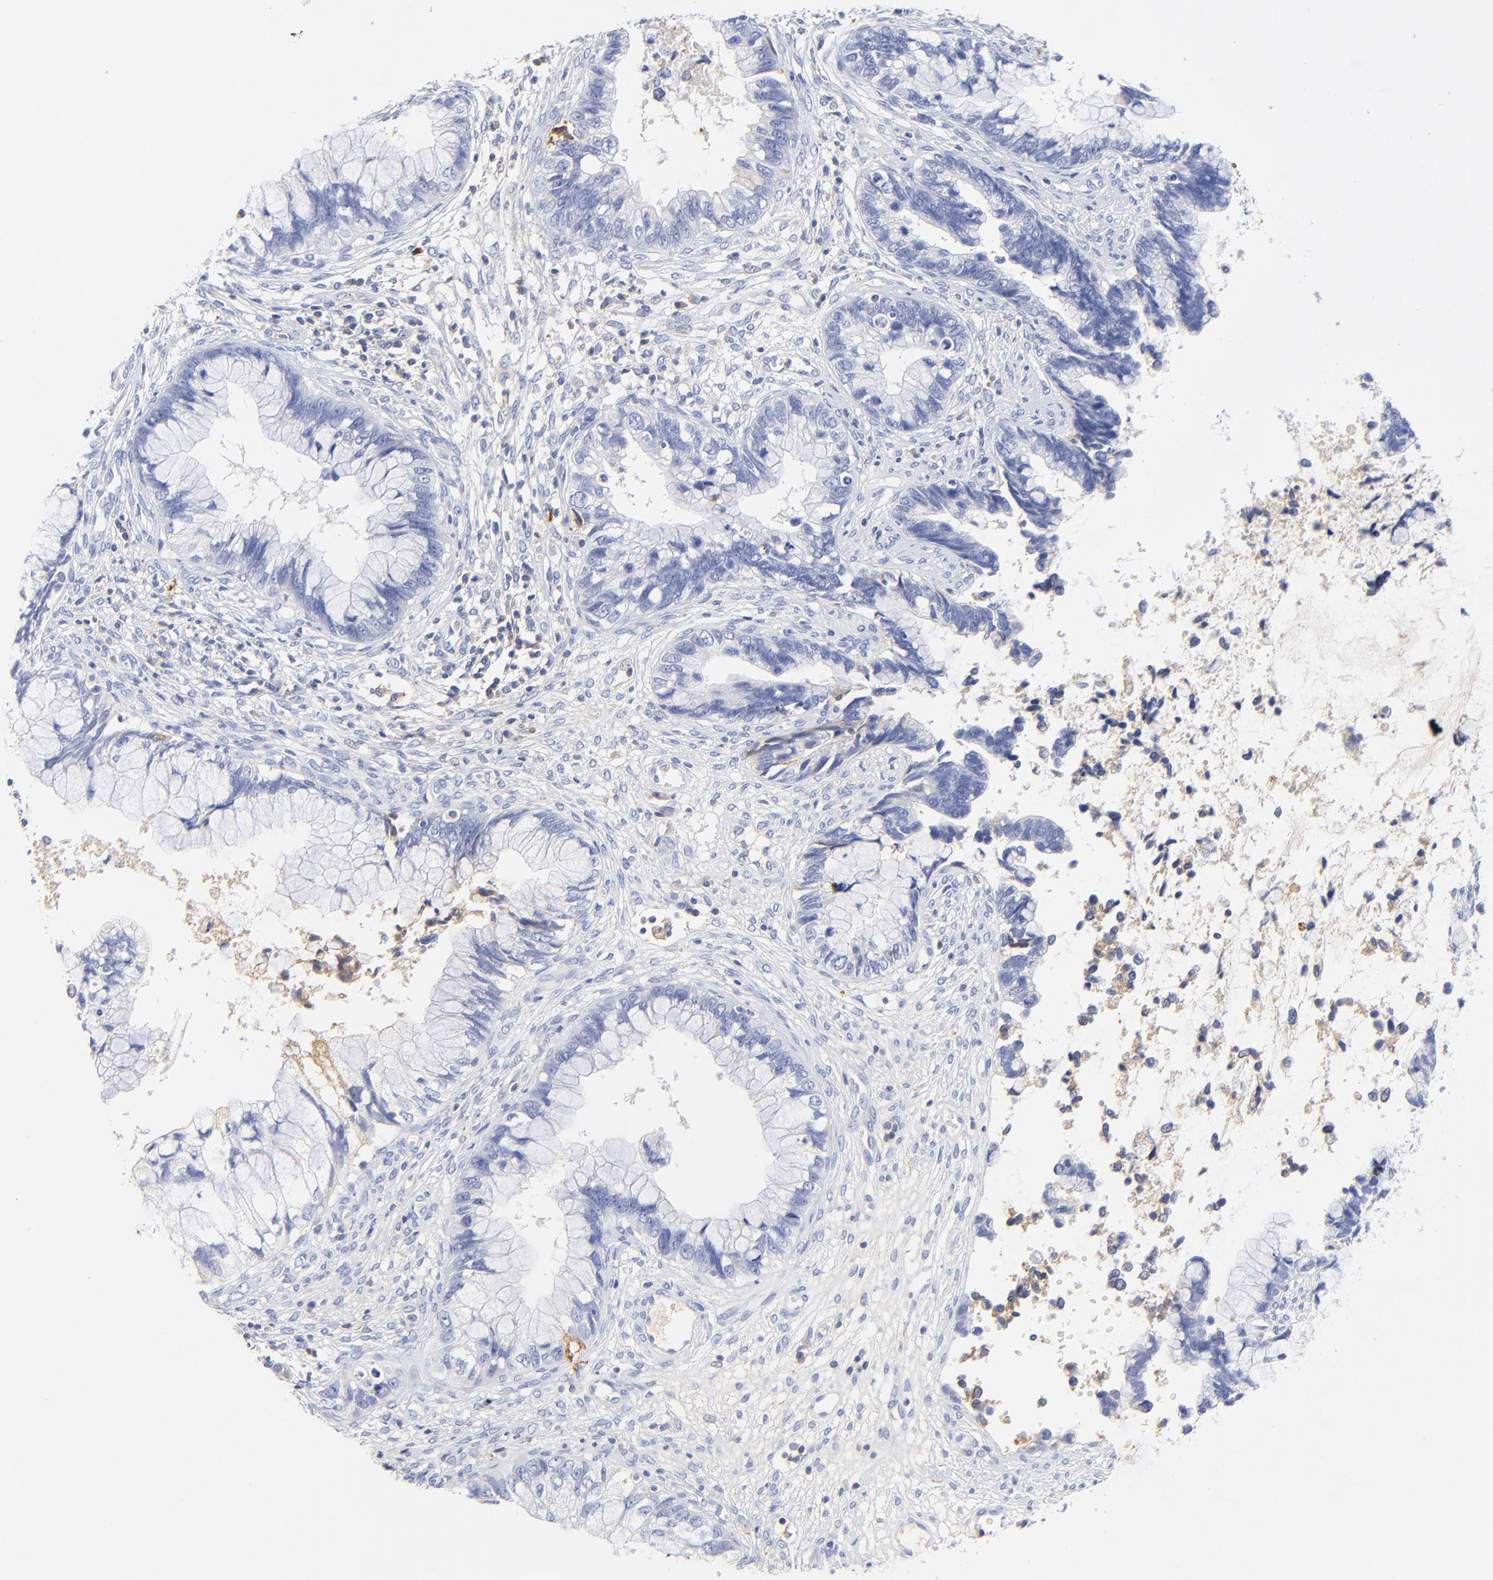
{"staining": {"intensity": "negative", "quantity": "none", "location": "none"}, "tissue": "cervical cancer", "cell_type": "Tumor cells", "image_type": "cancer", "snomed": [{"axis": "morphology", "description": "Adenocarcinoma, NOS"}, {"axis": "topography", "description": "Cervix"}], "caption": "DAB (3,3'-diaminobenzidine) immunohistochemical staining of cervical cancer (adenocarcinoma) shows no significant staining in tumor cells.", "gene": "MDGA2", "patient": {"sex": "female", "age": 44}}